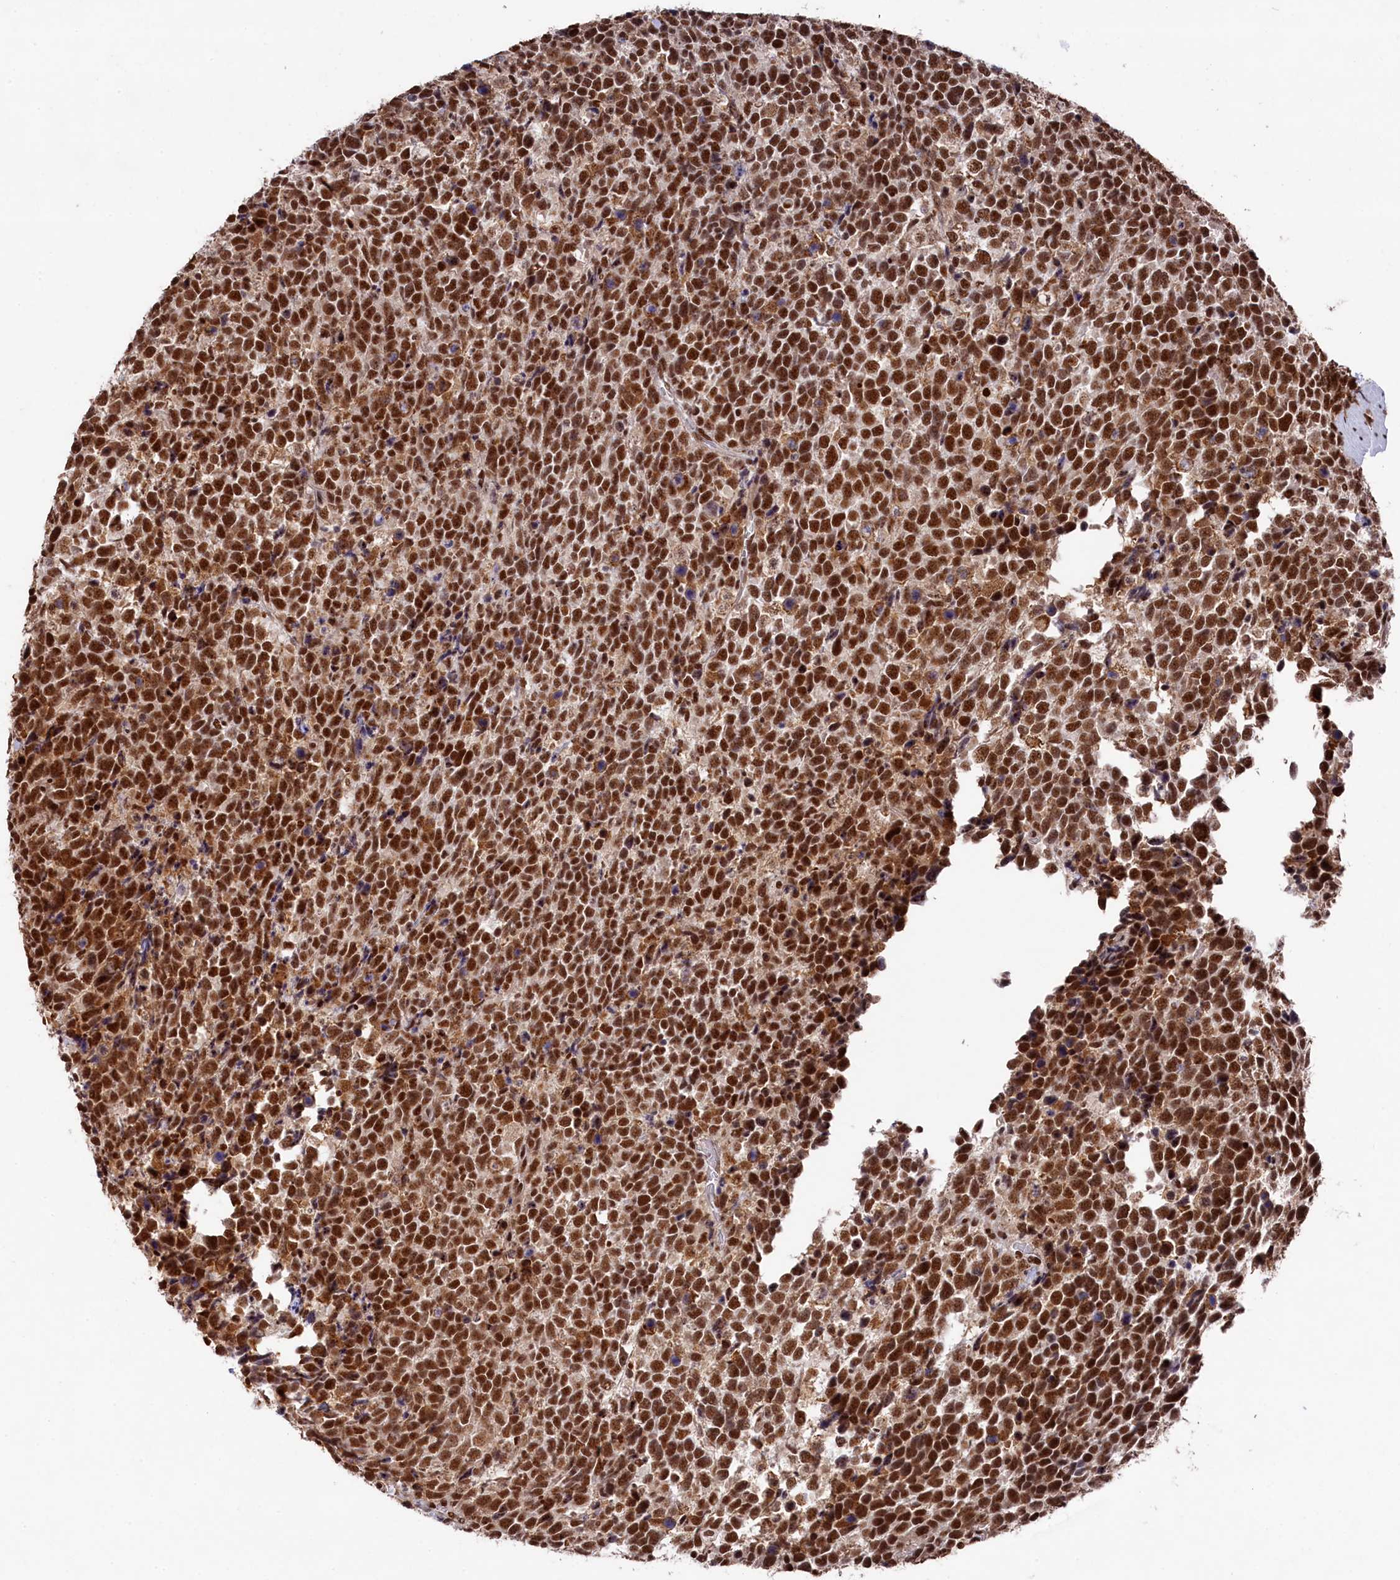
{"staining": {"intensity": "strong", "quantity": ">75%", "location": "nuclear"}, "tissue": "urothelial cancer", "cell_type": "Tumor cells", "image_type": "cancer", "snomed": [{"axis": "morphology", "description": "Urothelial carcinoma, High grade"}, {"axis": "topography", "description": "Urinary bladder"}], "caption": "Immunohistochemistry micrograph of human urothelial cancer stained for a protein (brown), which exhibits high levels of strong nuclear positivity in about >75% of tumor cells.", "gene": "PRPF31", "patient": {"sex": "female", "age": 82}}